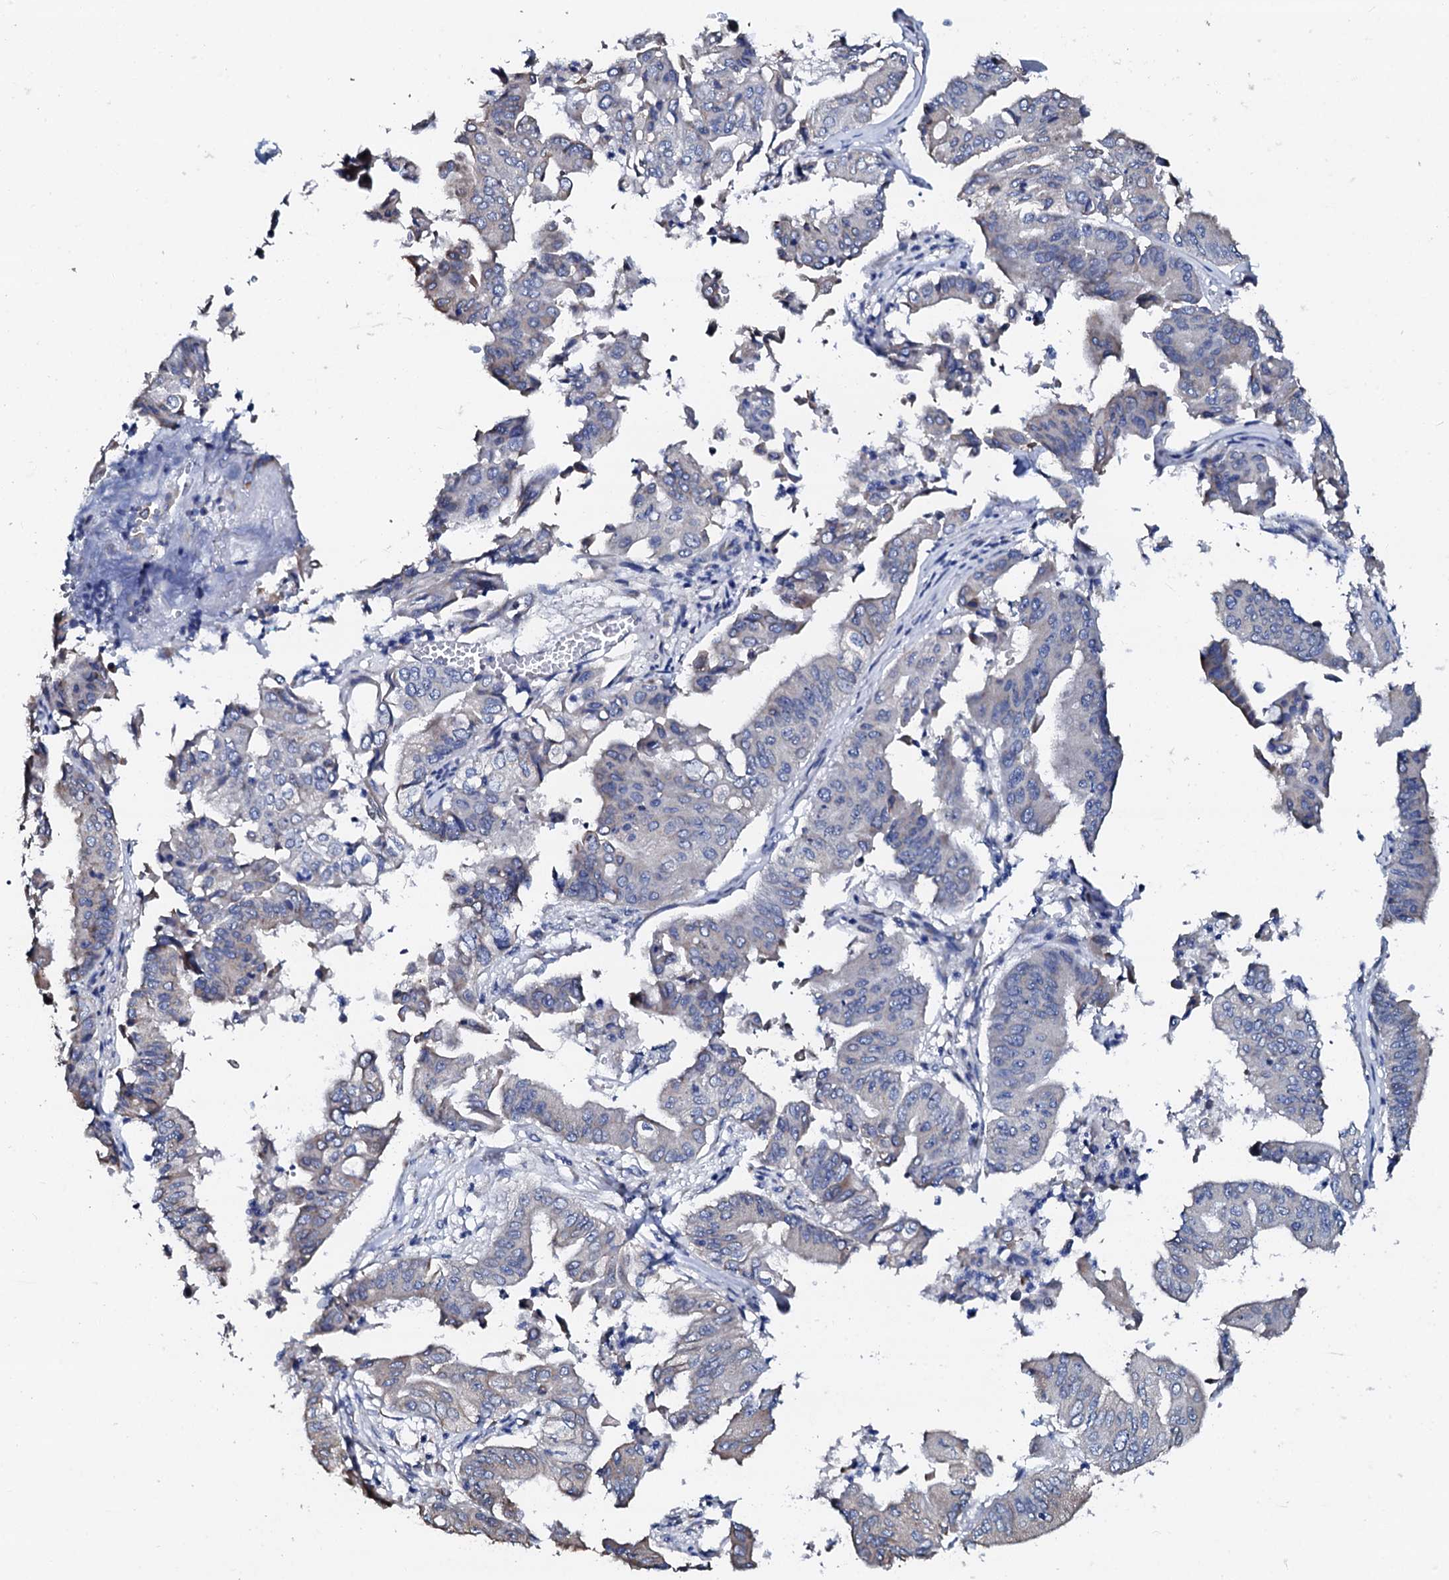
{"staining": {"intensity": "negative", "quantity": "none", "location": "none"}, "tissue": "pancreatic cancer", "cell_type": "Tumor cells", "image_type": "cancer", "snomed": [{"axis": "morphology", "description": "Adenocarcinoma, NOS"}, {"axis": "topography", "description": "Pancreas"}], "caption": "IHC of pancreatic cancer (adenocarcinoma) displays no staining in tumor cells.", "gene": "AKAP3", "patient": {"sex": "female", "age": 77}}